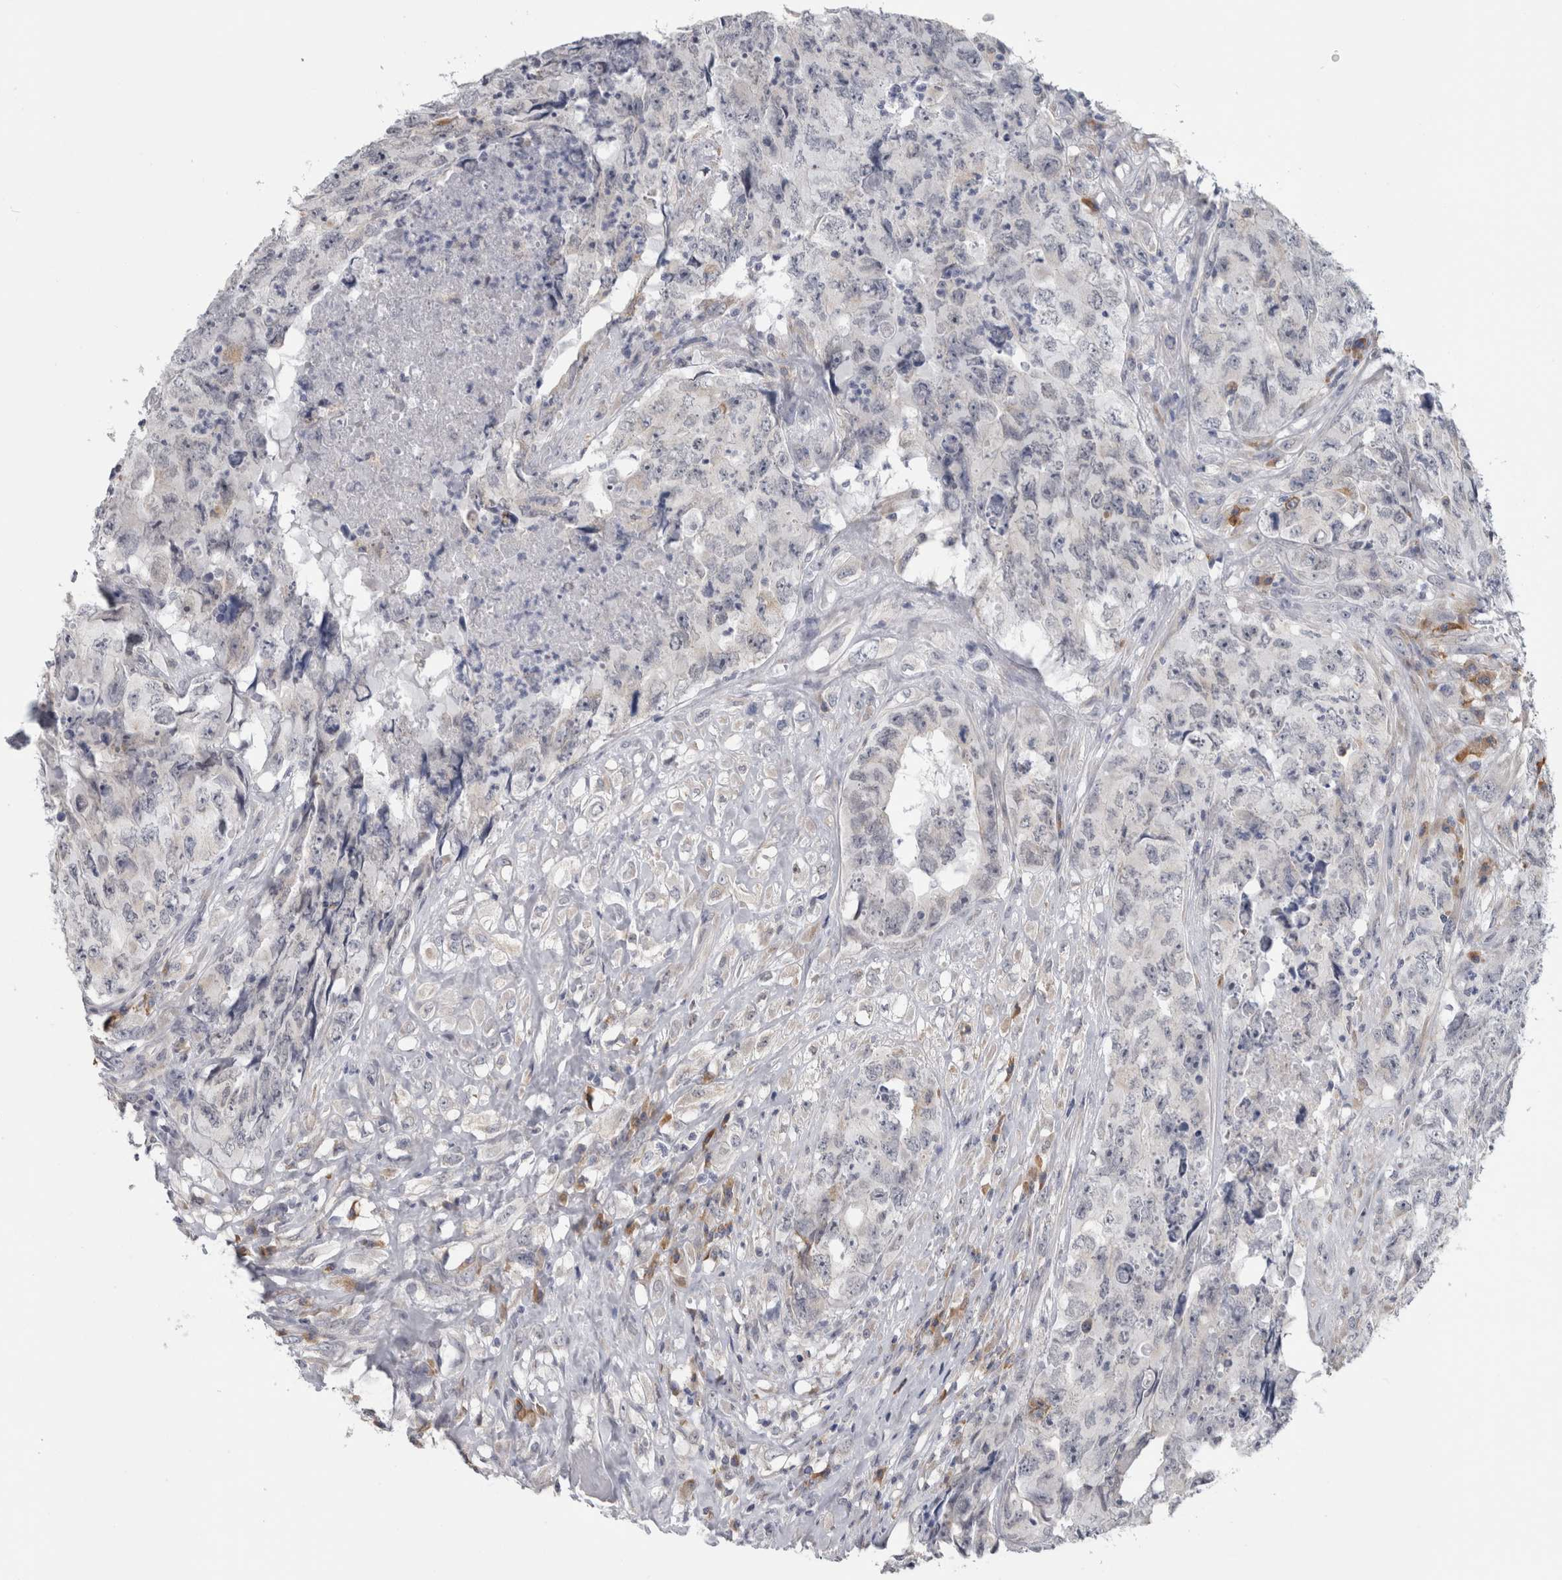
{"staining": {"intensity": "negative", "quantity": "none", "location": "none"}, "tissue": "testis cancer", "cell_type": "Tumor cells", "image_type": "cancer", "snomed": [{"axis": "morphology", "description": "Carcinoma, Embryonal, NOS"}, {"axis": "topography", "description": "Testis"}], "caption": "Immunohistochemistry (IHC) of human testis embryonal carcinoma displays no positivity in tumor cells. (DAB IHC visualized using brightfield microscopy, high magnification).", "gene": "TMEM242", "patient": {"sex": "male", "age": 32}}